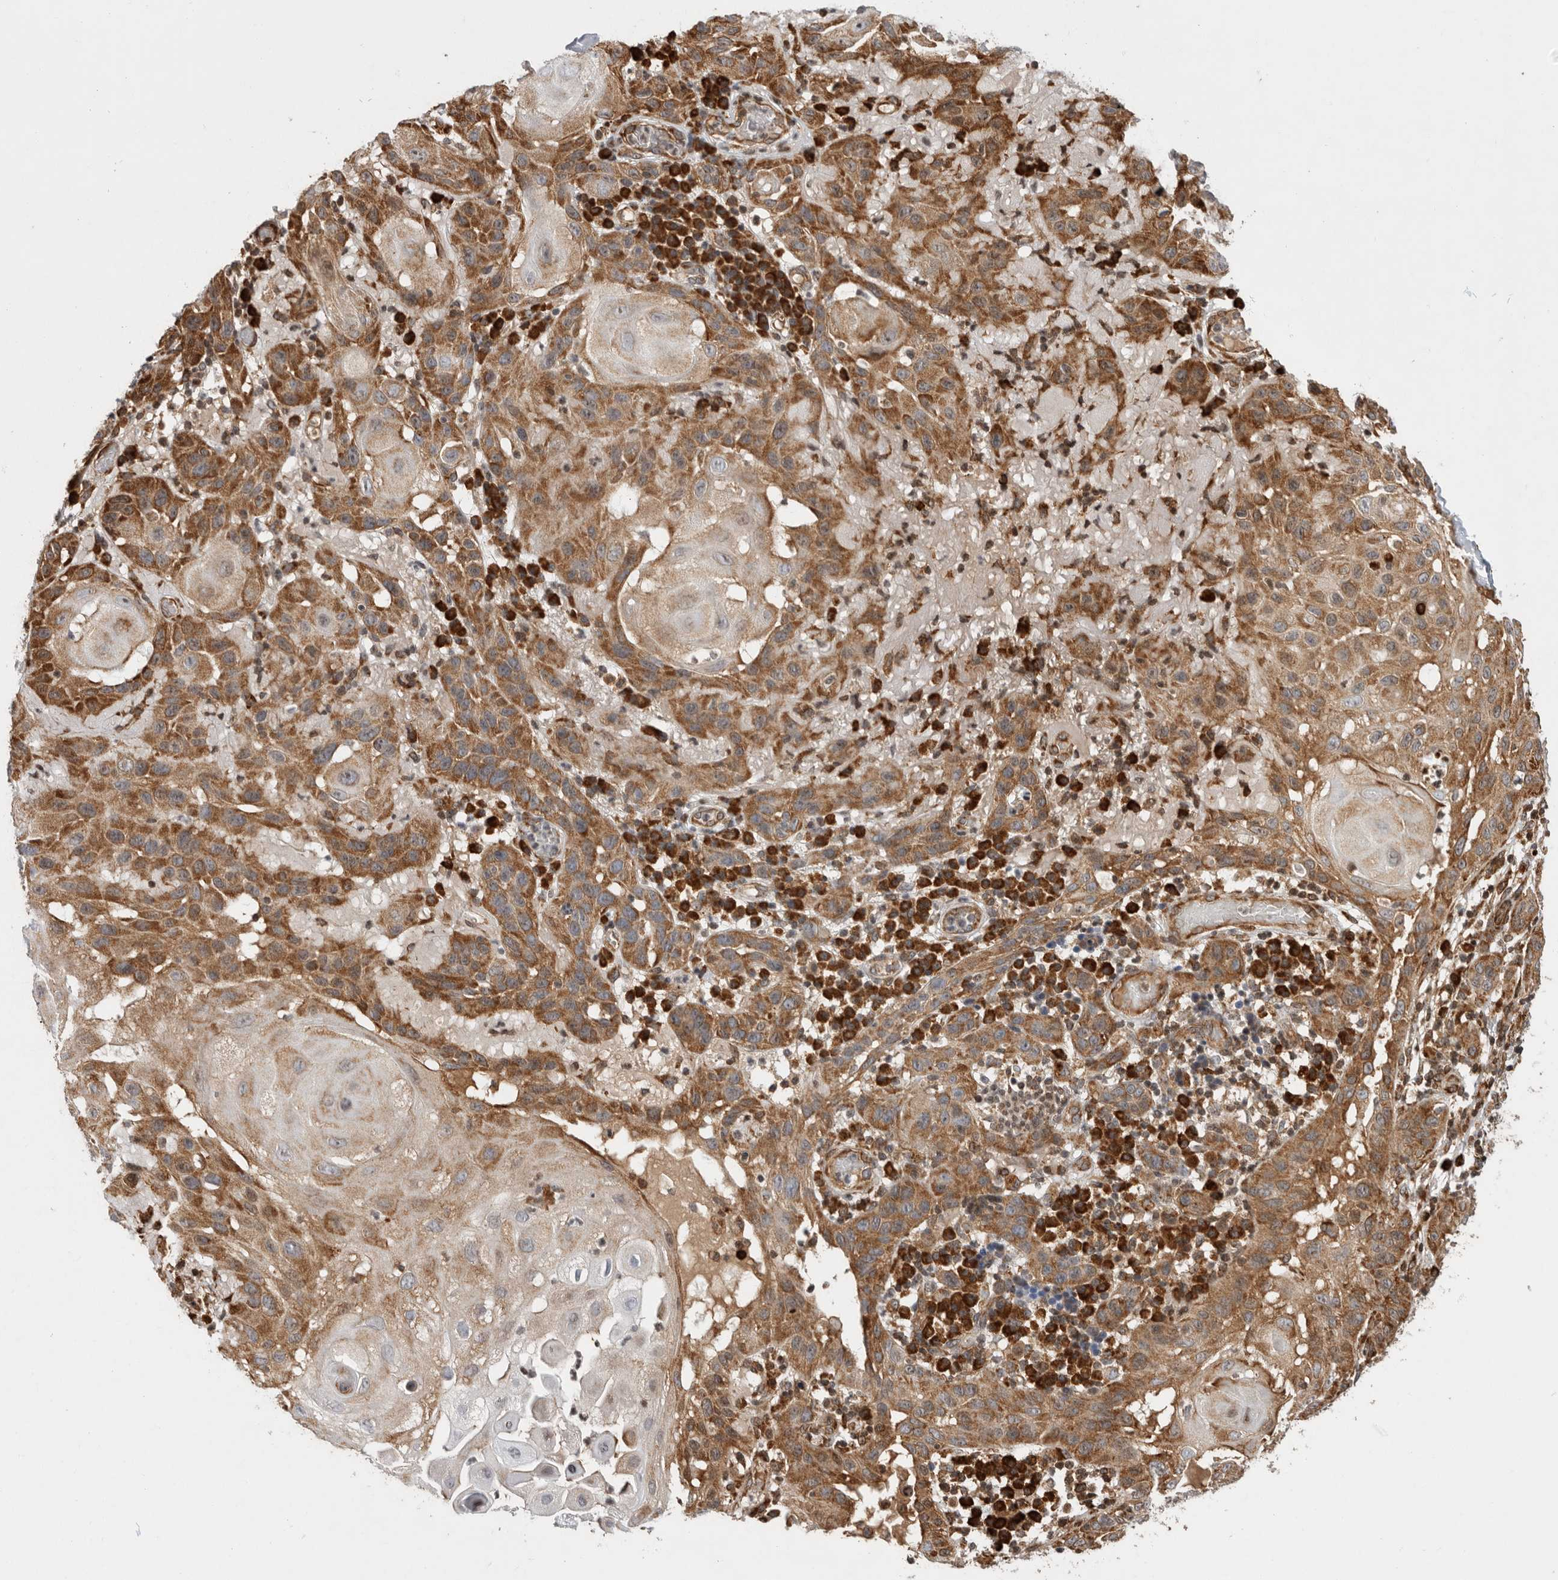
{"staining": {"intensity": "moderate", "quantity": ">75%", "location": "cytoplasmic/membranous"}, "tissue": "skin cancer", "cell_type": "Tumor cells", "image_type": "cancer", "snomed": [{"axis": "morphology", "description": "Normal tissue, NOS"}, {"axis": "morphology", "description": "Squamous cell carcinoma, NOS"}, {"axis": "topography", "description": "Skin"}], "caption": "This is an image of IHC staining of squamous cell carcinoma (skin), which shows moderate expression in the cytoplasmic/membranous of tumor cells.", "gene": "FZD3", "patient": {"sex": "female", "age": 96}}